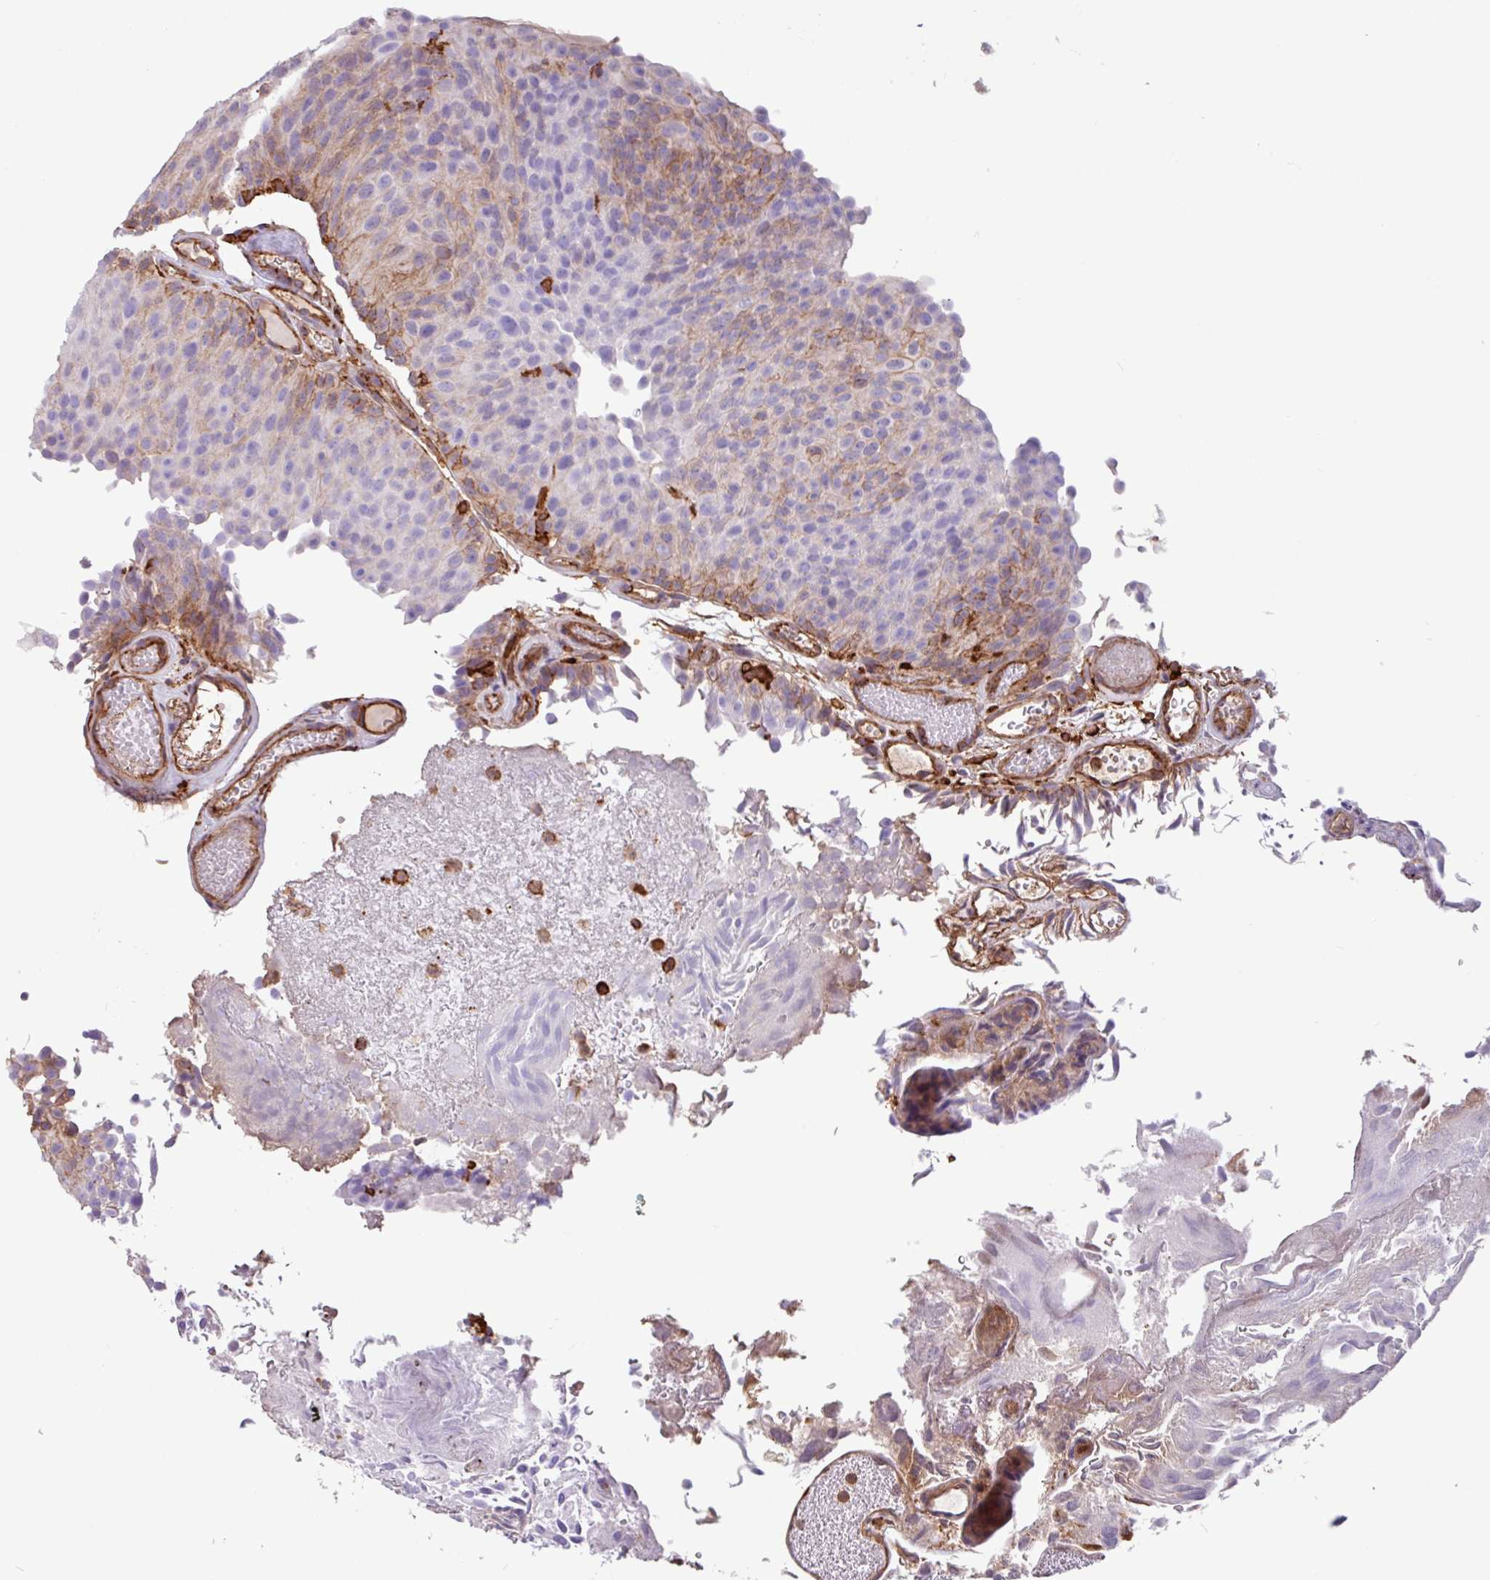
{"staining": {"intensity": "moderate", "quantity": "<25%", "location": "cytoplasmic/membranous"}, "tissue": "urothelial cancer", "cell_type": "Tumor cells", "image_type": "cancer", "snomed": [{"axis": "morphology", "description": "Urothelial carcinoma, Low grade"}, {"axis": "topography", "description": "Urinary bladder"}], "caption": "A micrograph showing moderate cytoplasmic/membranous positivity in about <25% of tumor cells in urothelial cancer, as visualized by brown immunohistochemical staining.", "gene": "PPP1R18", "patient": {"sex": "male", "age": 78}}